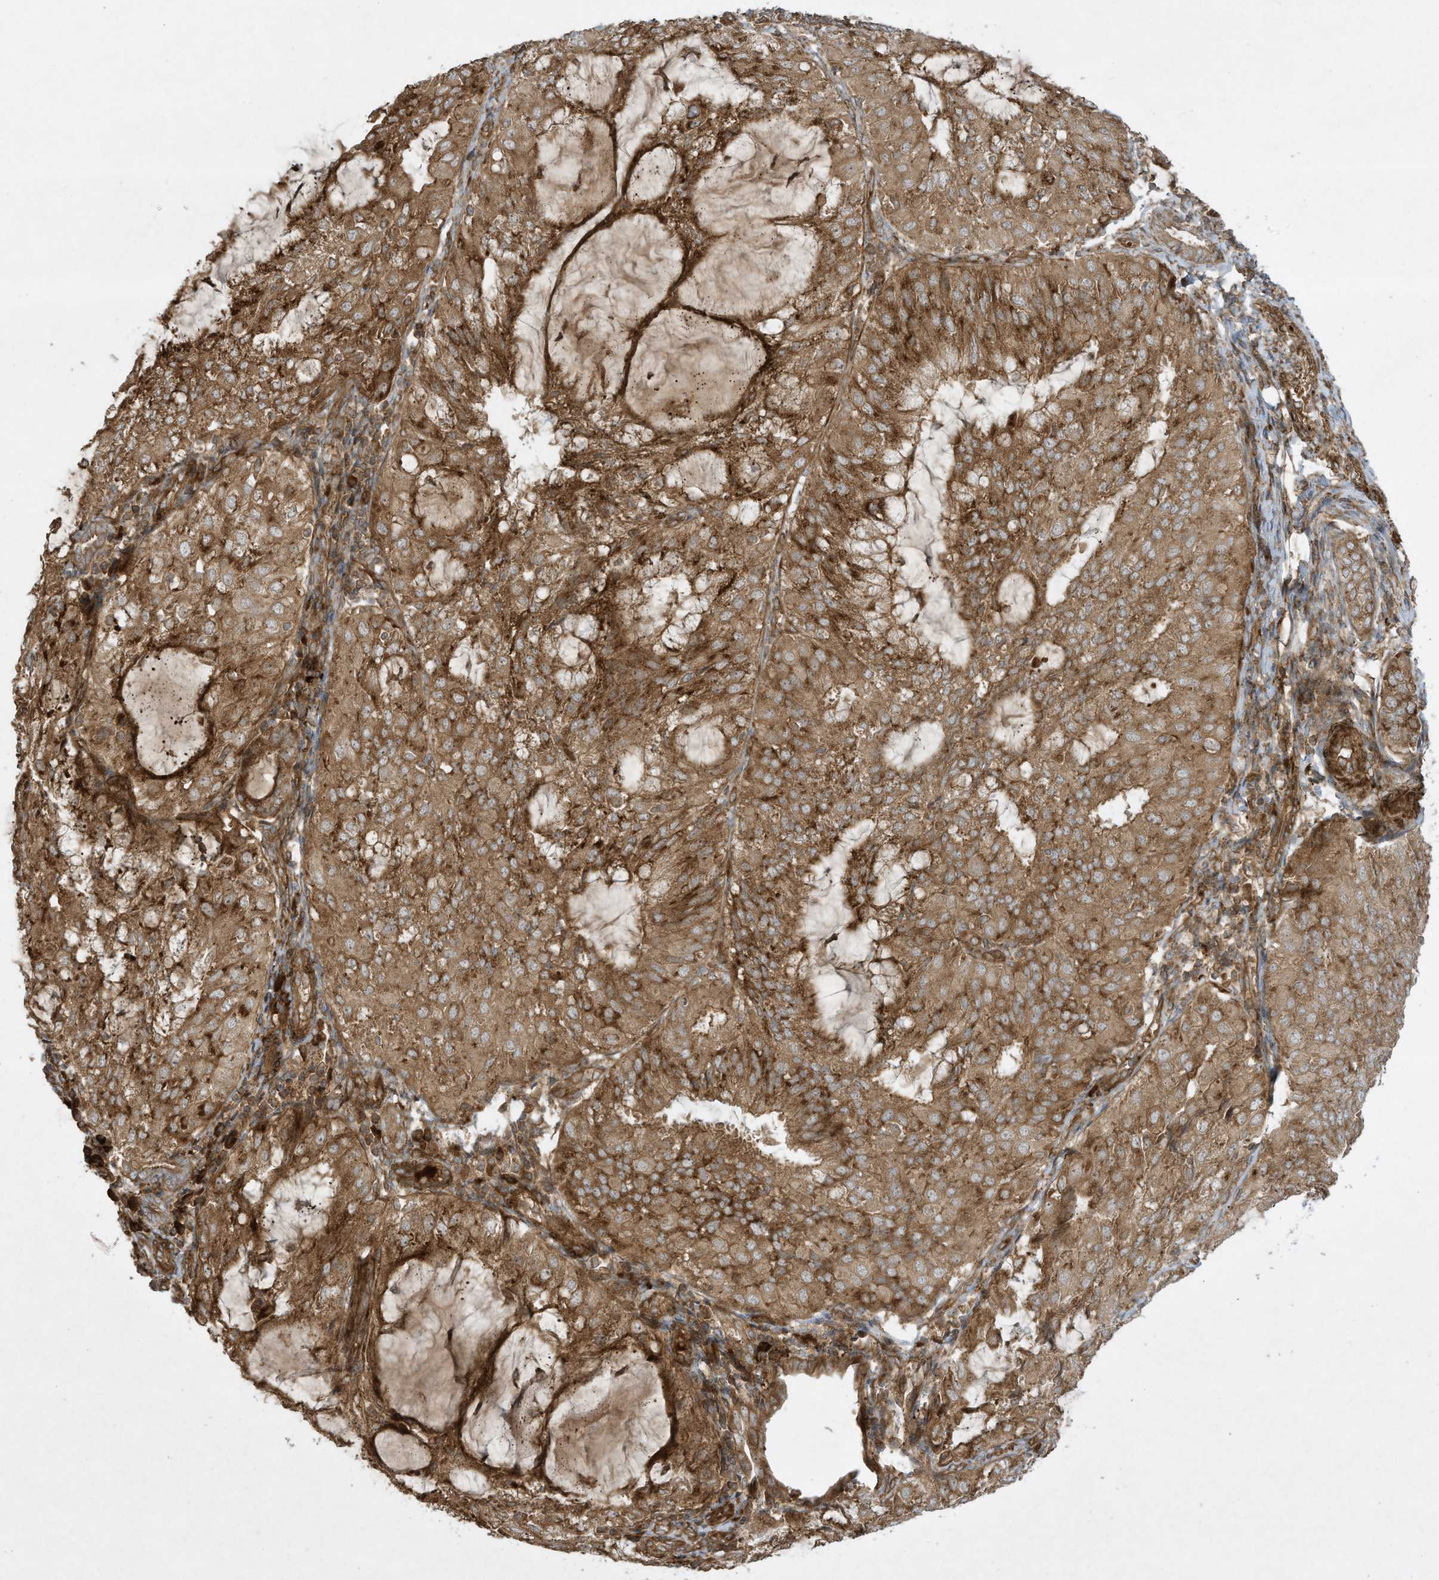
{"staining": {"intensity": "strong", "quantity": ">75%", "location": "cytoplasmic/membranous"}, "tissue": "endometrial cancer", "cell_type": "Tumor cells", "image_type": "cancer", "snomed": [{"axis": "morphology", "description": "Adenocarcinoma, NOS"}, {"axis": "topography", "description": "Endometrium"}], "caption": "Human endometrial cancer (adenocarcinoma) stained with a protein marker reveals strong staining in tumor cells.", "gene": "DDIT4", "patient": {"sex": "female", "age": 81}}